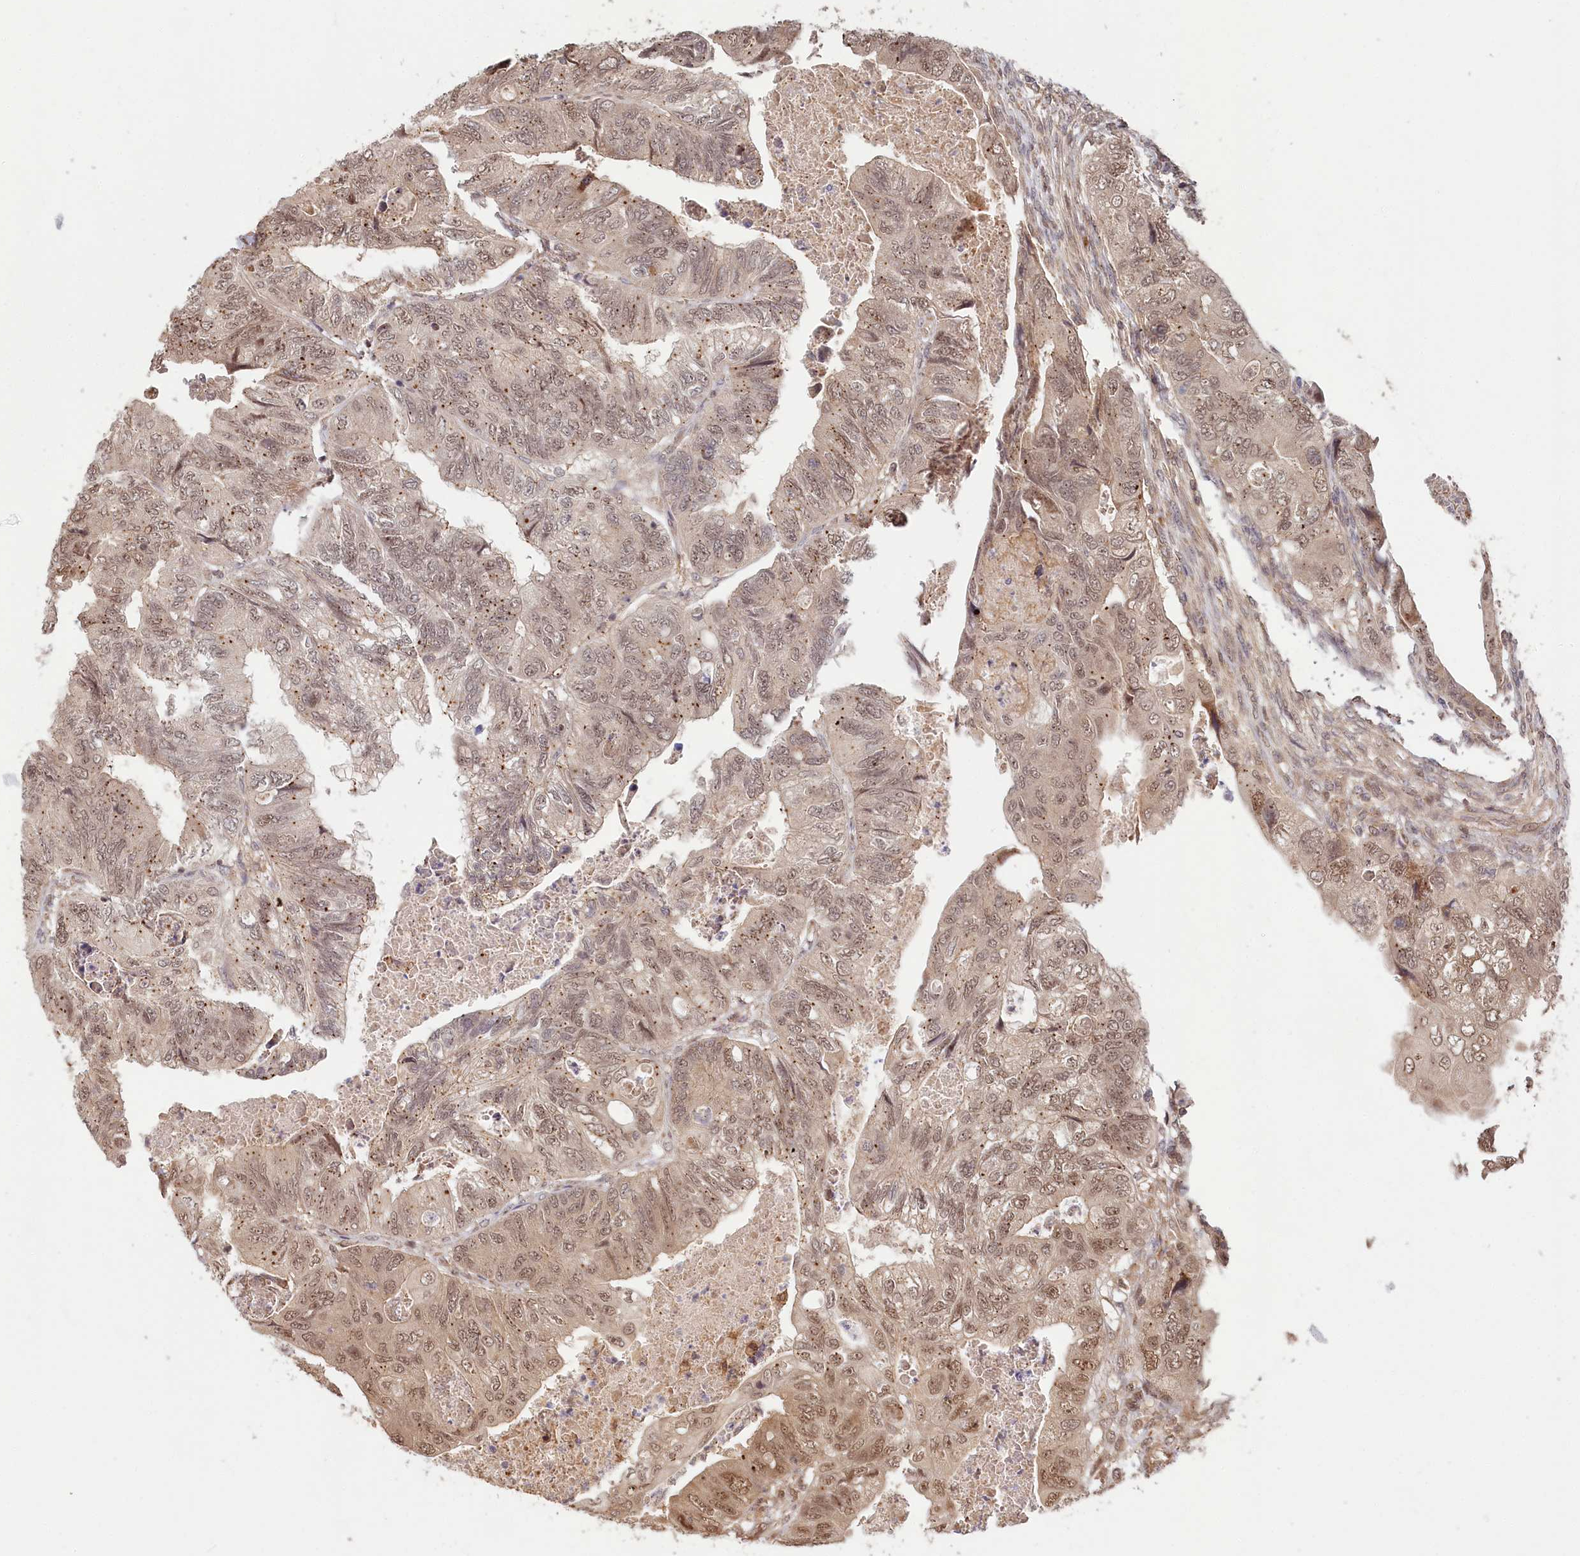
{"staining": {"intensity": "moderate", "quantity": ">75%", "location": "nuclear"}, "tissue": "colorectal cancer", "cell_type": "Tumor cells", "image_type": "cancer", "snomed": [{"axis": "morphology", "description": "Adenocarcinoma, NOS"}, {"axis": "topography", "description": "Rectum"}], "caption": "The immunohistochemical stain highlights moderate nuclear expression in tumor cells of colorectal cancer tissue.", "gene": "WAPL", "patient": {"sex": "male", "age": 63}}